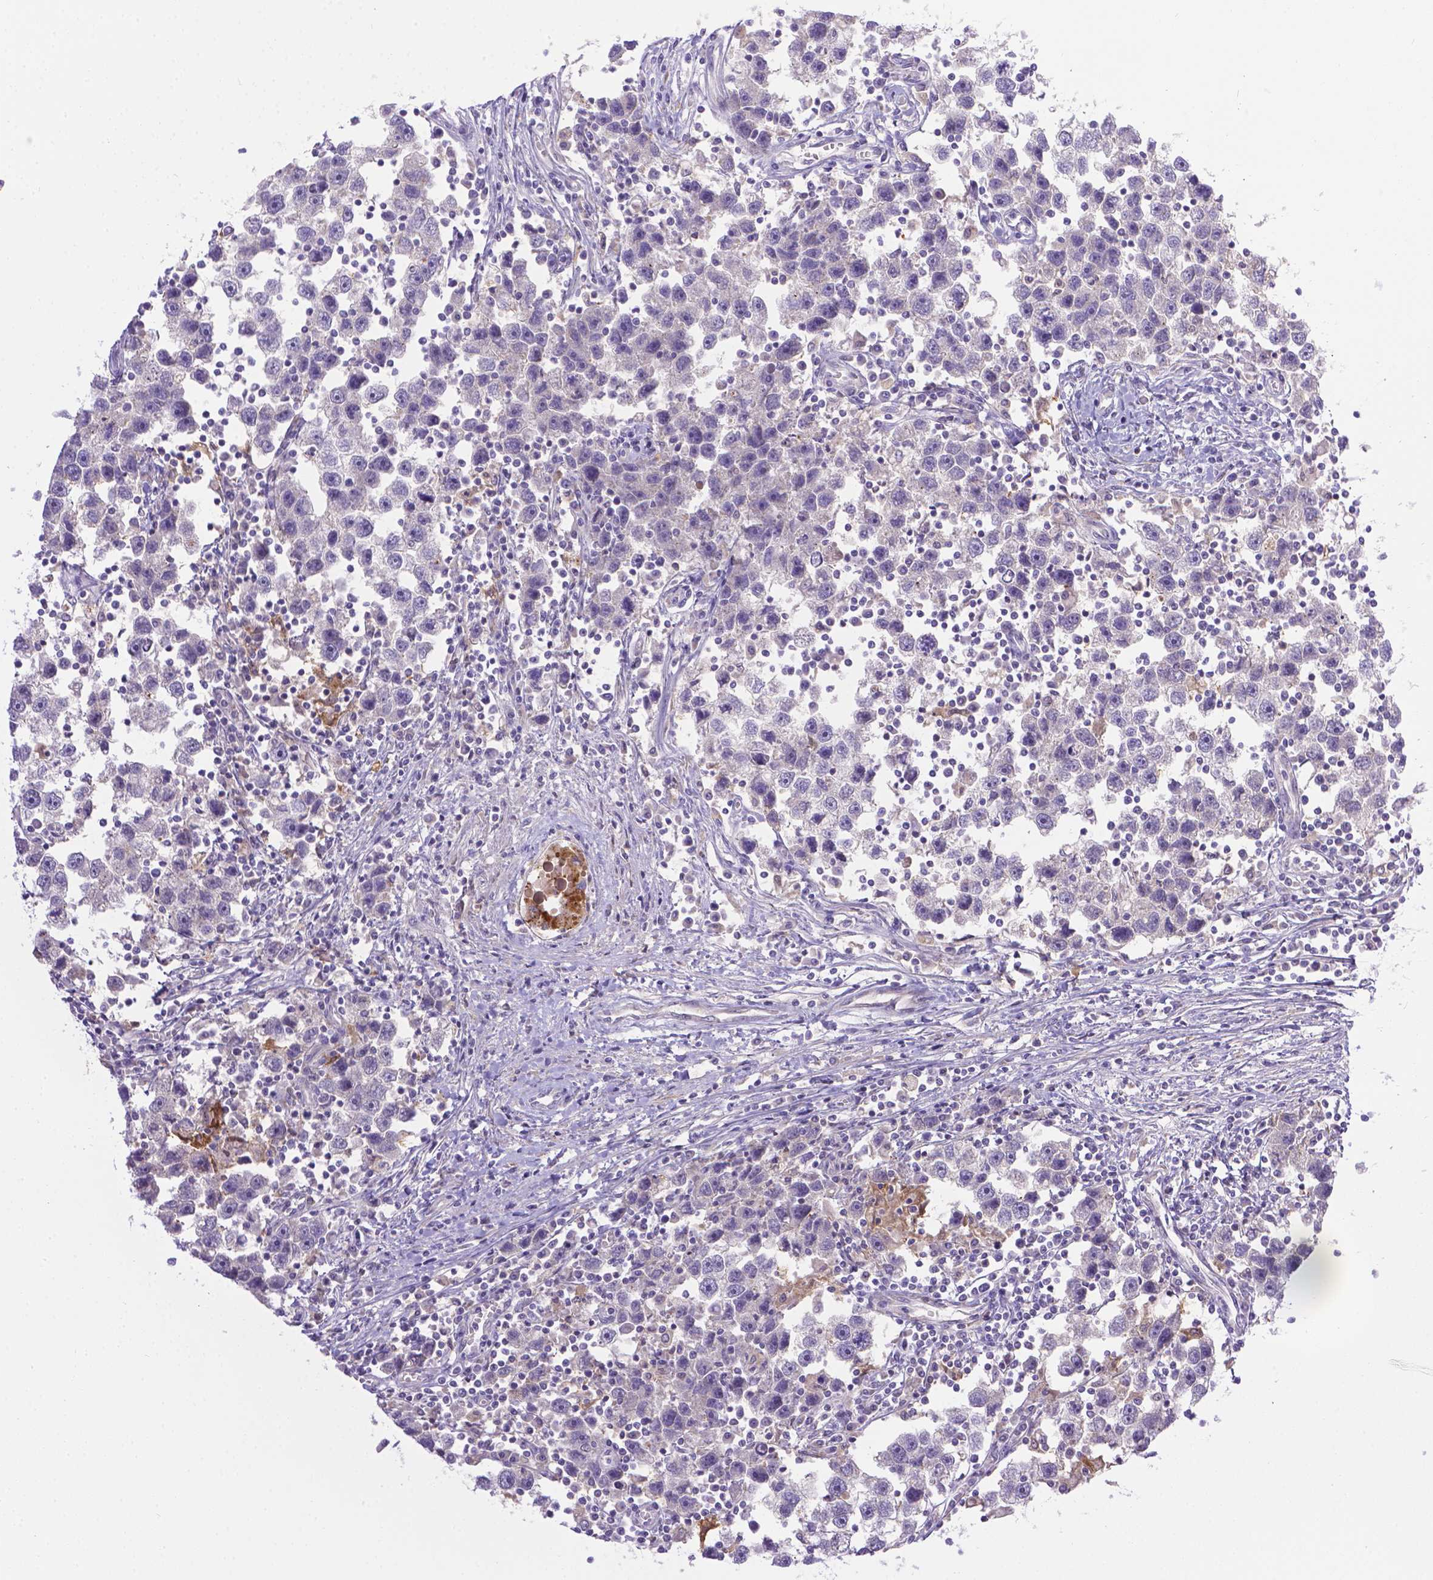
{"staining": {"intensity": "negative", "quantity": "none", "location": "none"}, "tissue": "testis cancer", "cell_type": "Tumor cells", "image_type": "cancer", "snomed": [{"axis": "morphology", "description": "Seminoma, NOS"}, {"axis": "topography", "description": "Testis"}], "caption": "High power microscopy photomicrograph of an immunohistochemistry histopathology image of testis cancer, revealing no significant positivity in tumor cells. (Immunohistochemistry (ihc), brightfield microscopy, high magnification).", "gene": "TM4SF18", "patient": {"sex": "male", "age": 30}}